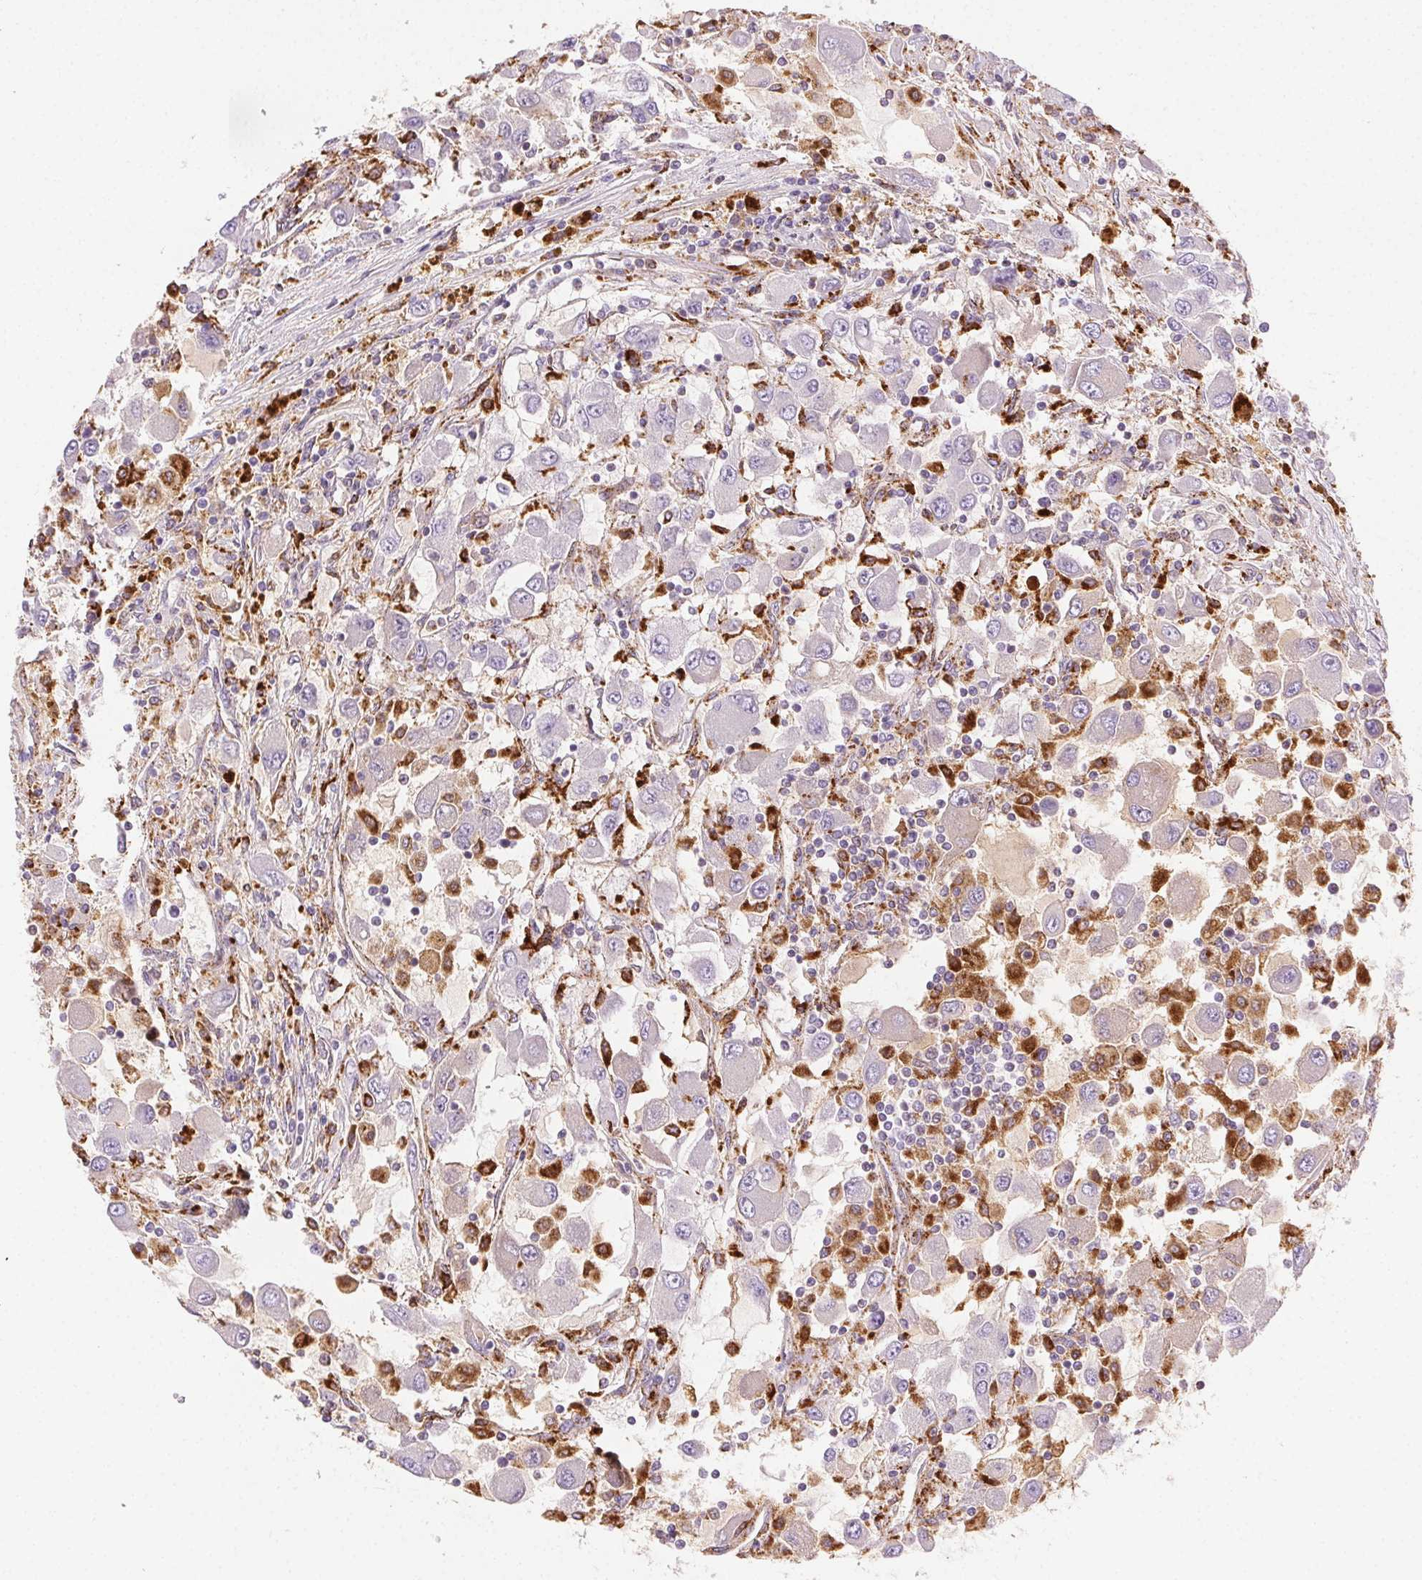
{"staining": {"intensity": "negative", "quantity": "none", "location": "none"}, "tissue": "renal cancer", "cell_type": "Tumor cells", "image_type": "cancer", "snomed": [{"axis": "morphology", "description": "Adenocarcinoma, NOS"}, {"axis": "topography", "description": "Kidney"}], "caption": "An IHC image of adenocarcinoma (renal) is shown. There is no staining in tumor cells of adenocarcinoma (renal).", "gene": "SCPEP1", "patient": {"sex": "female", "age": 67}}